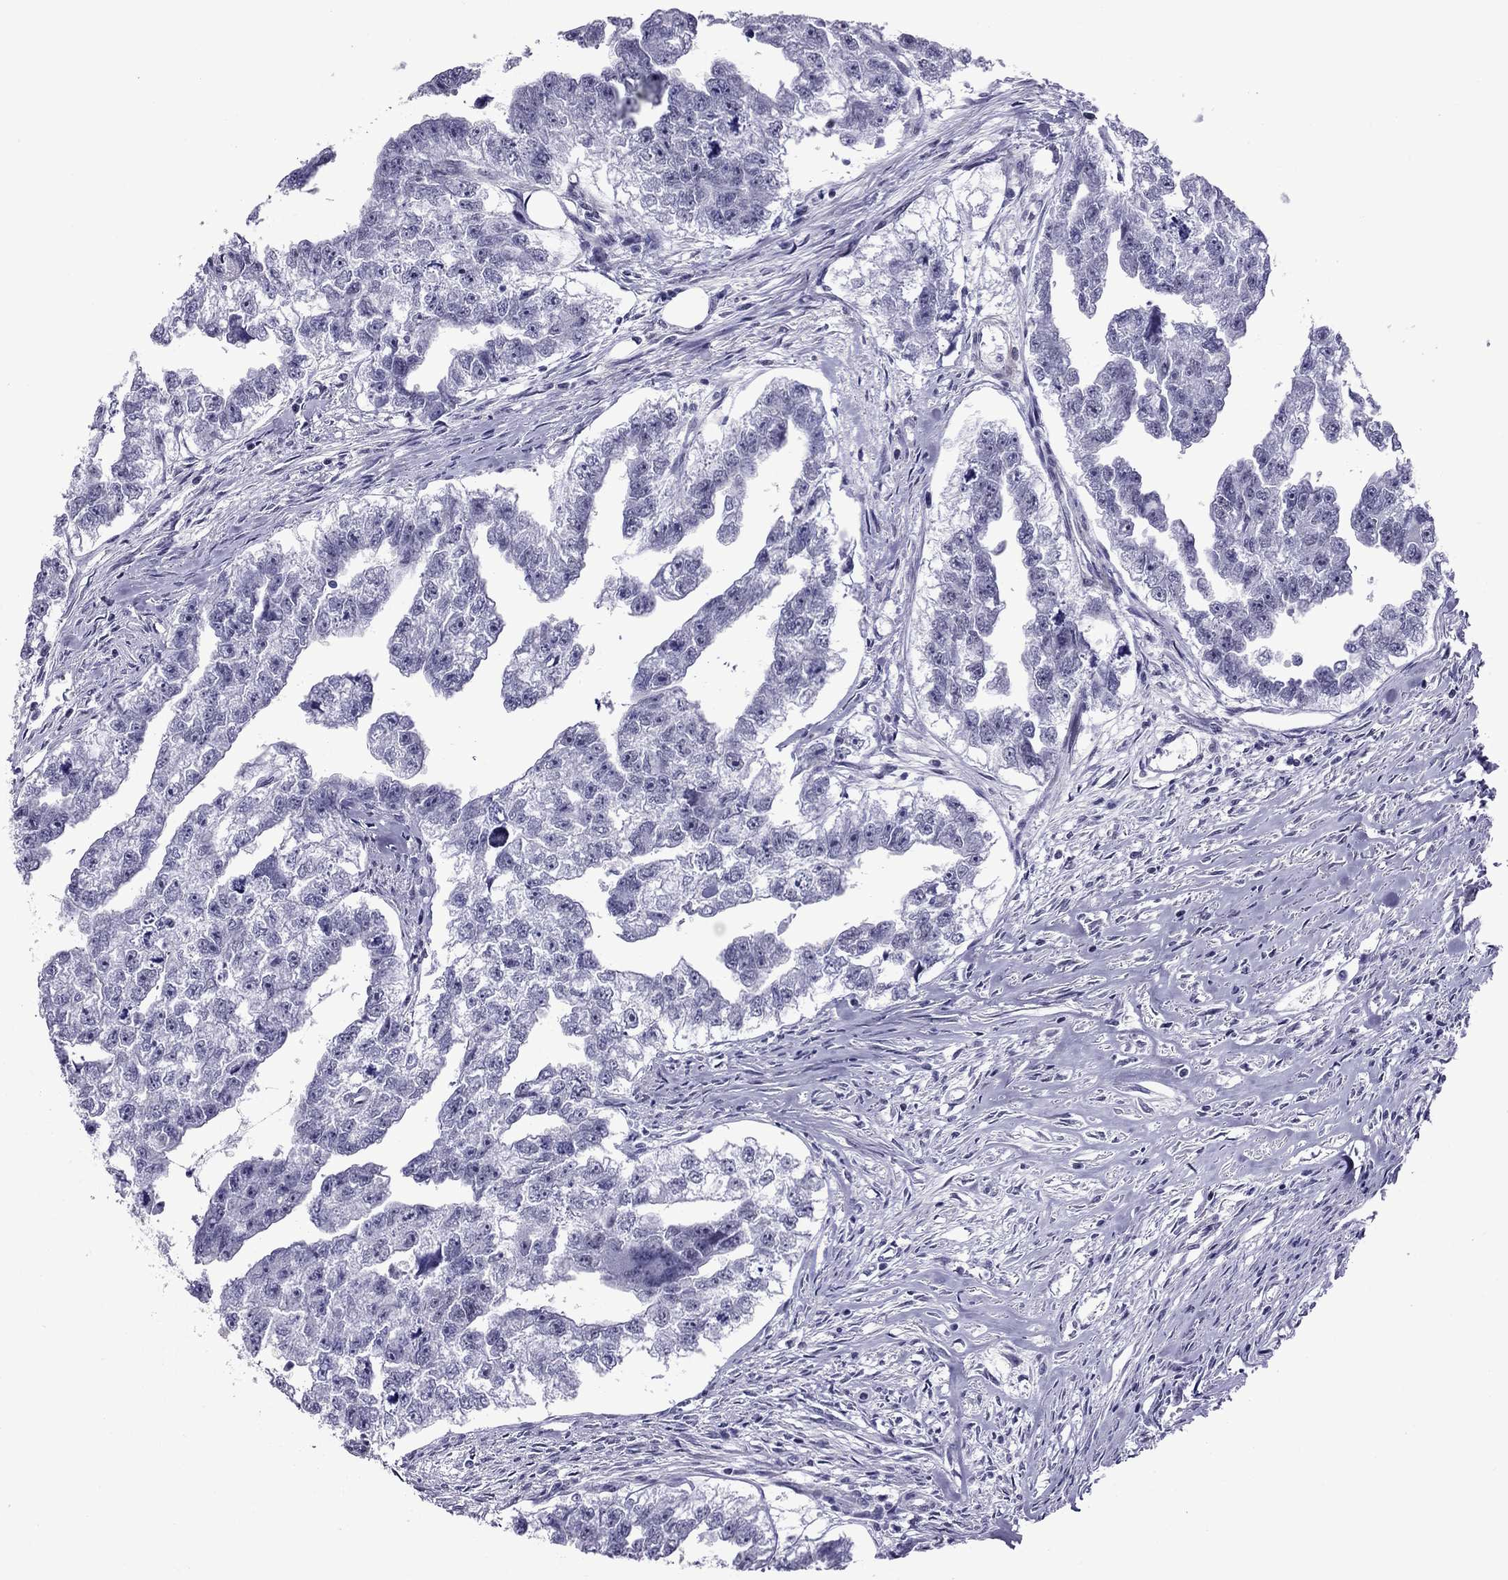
{"staining": {"intensity": "negative", "quantity": "none", "location": "none"}, "tissue": "testis cancer", "cell_type": "Tumor cells", "image_type": "cancer", "snomed": [{"axis": "morphology", "description": "Carcinoma, Embryonal, NOS"}, {"axis": "morphology", "description": "Teratoma, malignant, NOS"}, {"axis": "topography", "description": "Testis"}], "caption": "Testis cancer (teratoma (malignant)) was stained to show a protein in brown. There is no significant positivity in tumor cells. (DAB IHC with hematoxylin counter stain).", "gene": "ZNF646", "patient": {"sex": "male", "age": 44}}